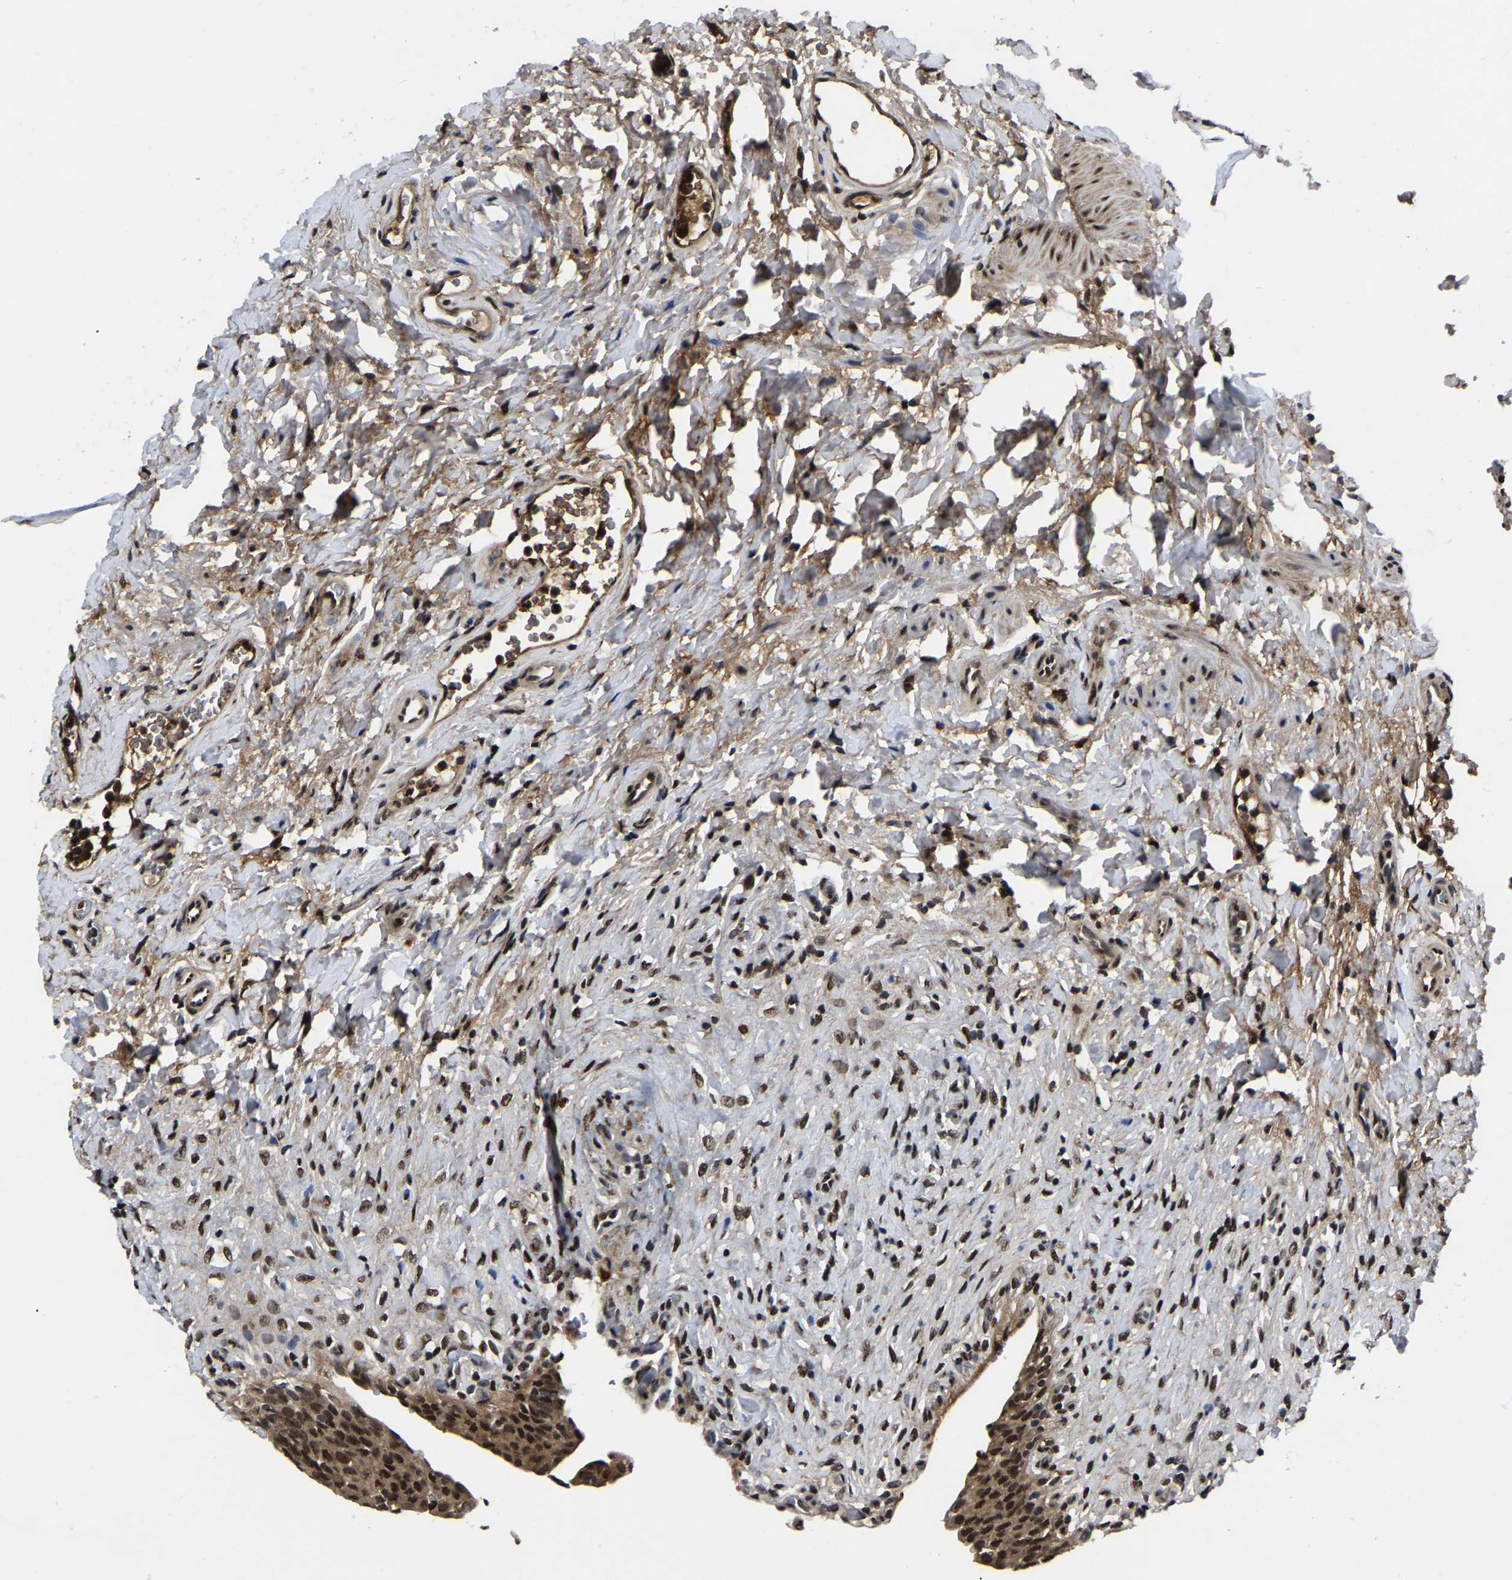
{"staining": {"intensity": "strong", "quantity": ">75%", "location": "cytoplasmic/membranous,nuclear"}, "tissue": "urinary bladder", "cell_type": "Urothelial cells", "image_type": "normal", "snomed": [{"axis": "morphology", "description": "Urothelial carcinoma, High grade"}, {"axis": "topography", "description": "Urinary bladder"}], "caption": "The histopathology image displays immunohistochemical staining of normal urinary bladder. There is strong cytoplasmic/membranous,nuclear staining is present in approximately >75% of urothelial cells. Nuclei are stained in blue.", "gene": "TRIM35", "patient": {"sex": "male", "age": 46}}